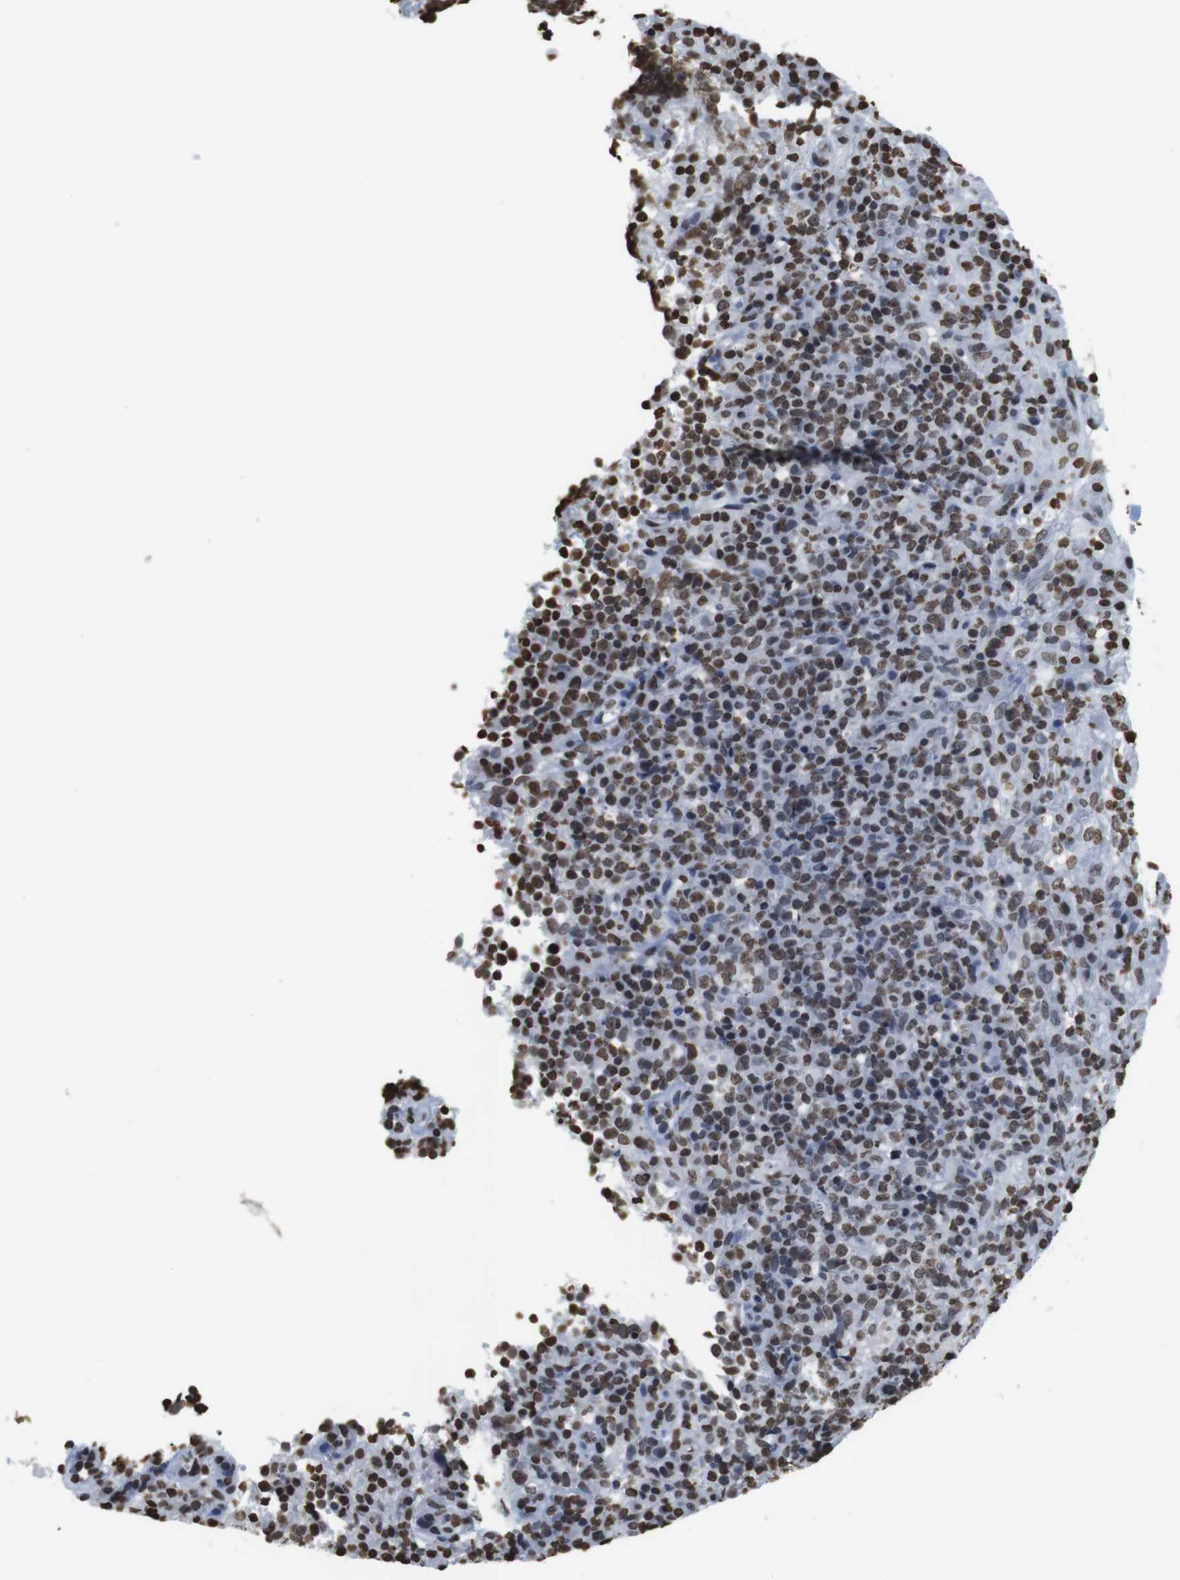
{"staining": {"intensity": "moderate", "quantity": ">75%", "location": "nuclear"}, "tissue": "lymphoma", "cell_type": "Tumor cells", "image_type": "cancer", "snomed": [{"axis": "morphology", "description": "Malignant lymphoma, non-Hodgkin's type, High grade"}, {"axis": "topography", "description": "Lymph node"}], "caption": "This is a photomicrograph of immunohistochemistry (IHC) staining of lymphoma, which shows moderate expression in the nuclear of tumor cells.", "gene": "BSX", "patient": {"sex": "female", "age": 76}}